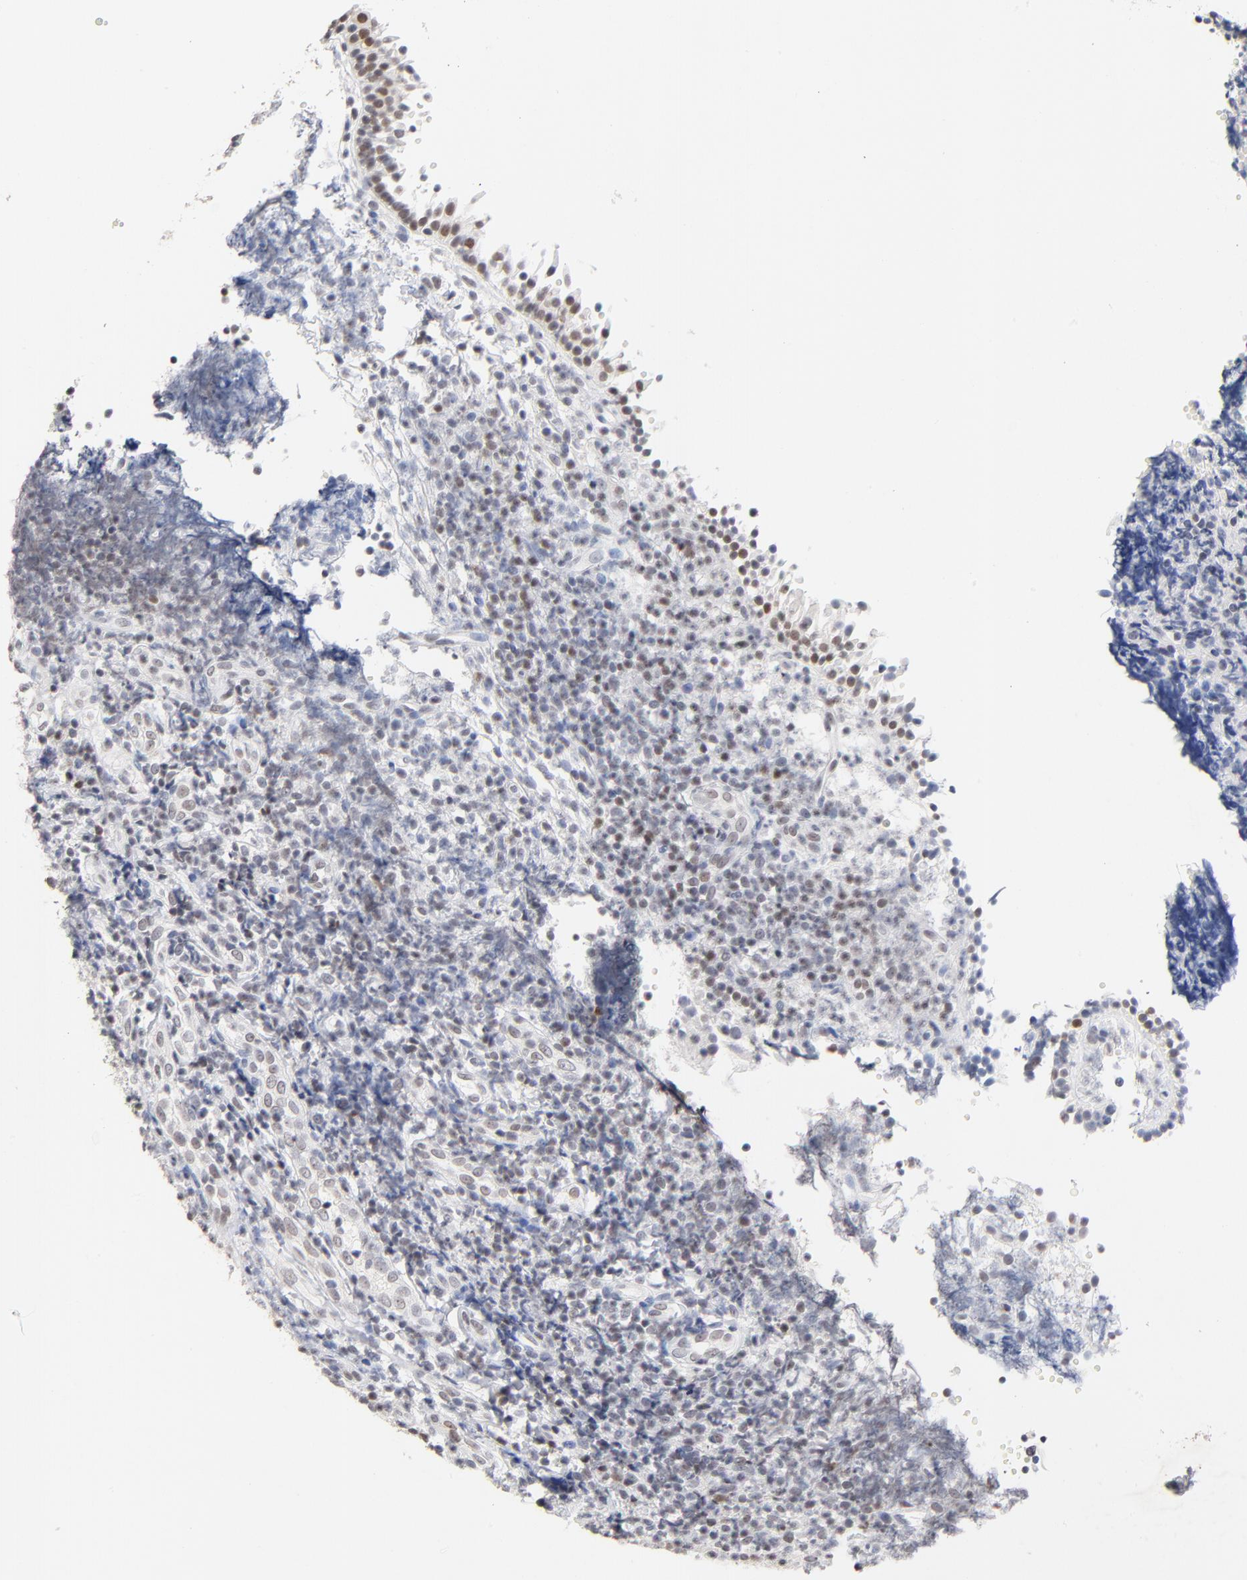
{"staining": {"intensity": "weak", "quantity": "25%-75%", "location": "nuclear"}, "tissue": "tonsil", "cell_type": "Germinal center cells", "image_type": "normal", "snomed": [{"axis": "morphology", "description": "Normal tissue, NOS"}, {"axis": "topography", "description": "Tonsil"}], "caption": "Human tonsil stained for a protein (brown) shows weak nuclear positive positivity in approximately 25%-75% of germinal center cells.", "gene": "ORC2", "patient": {"sex": "female", "age": 40}}